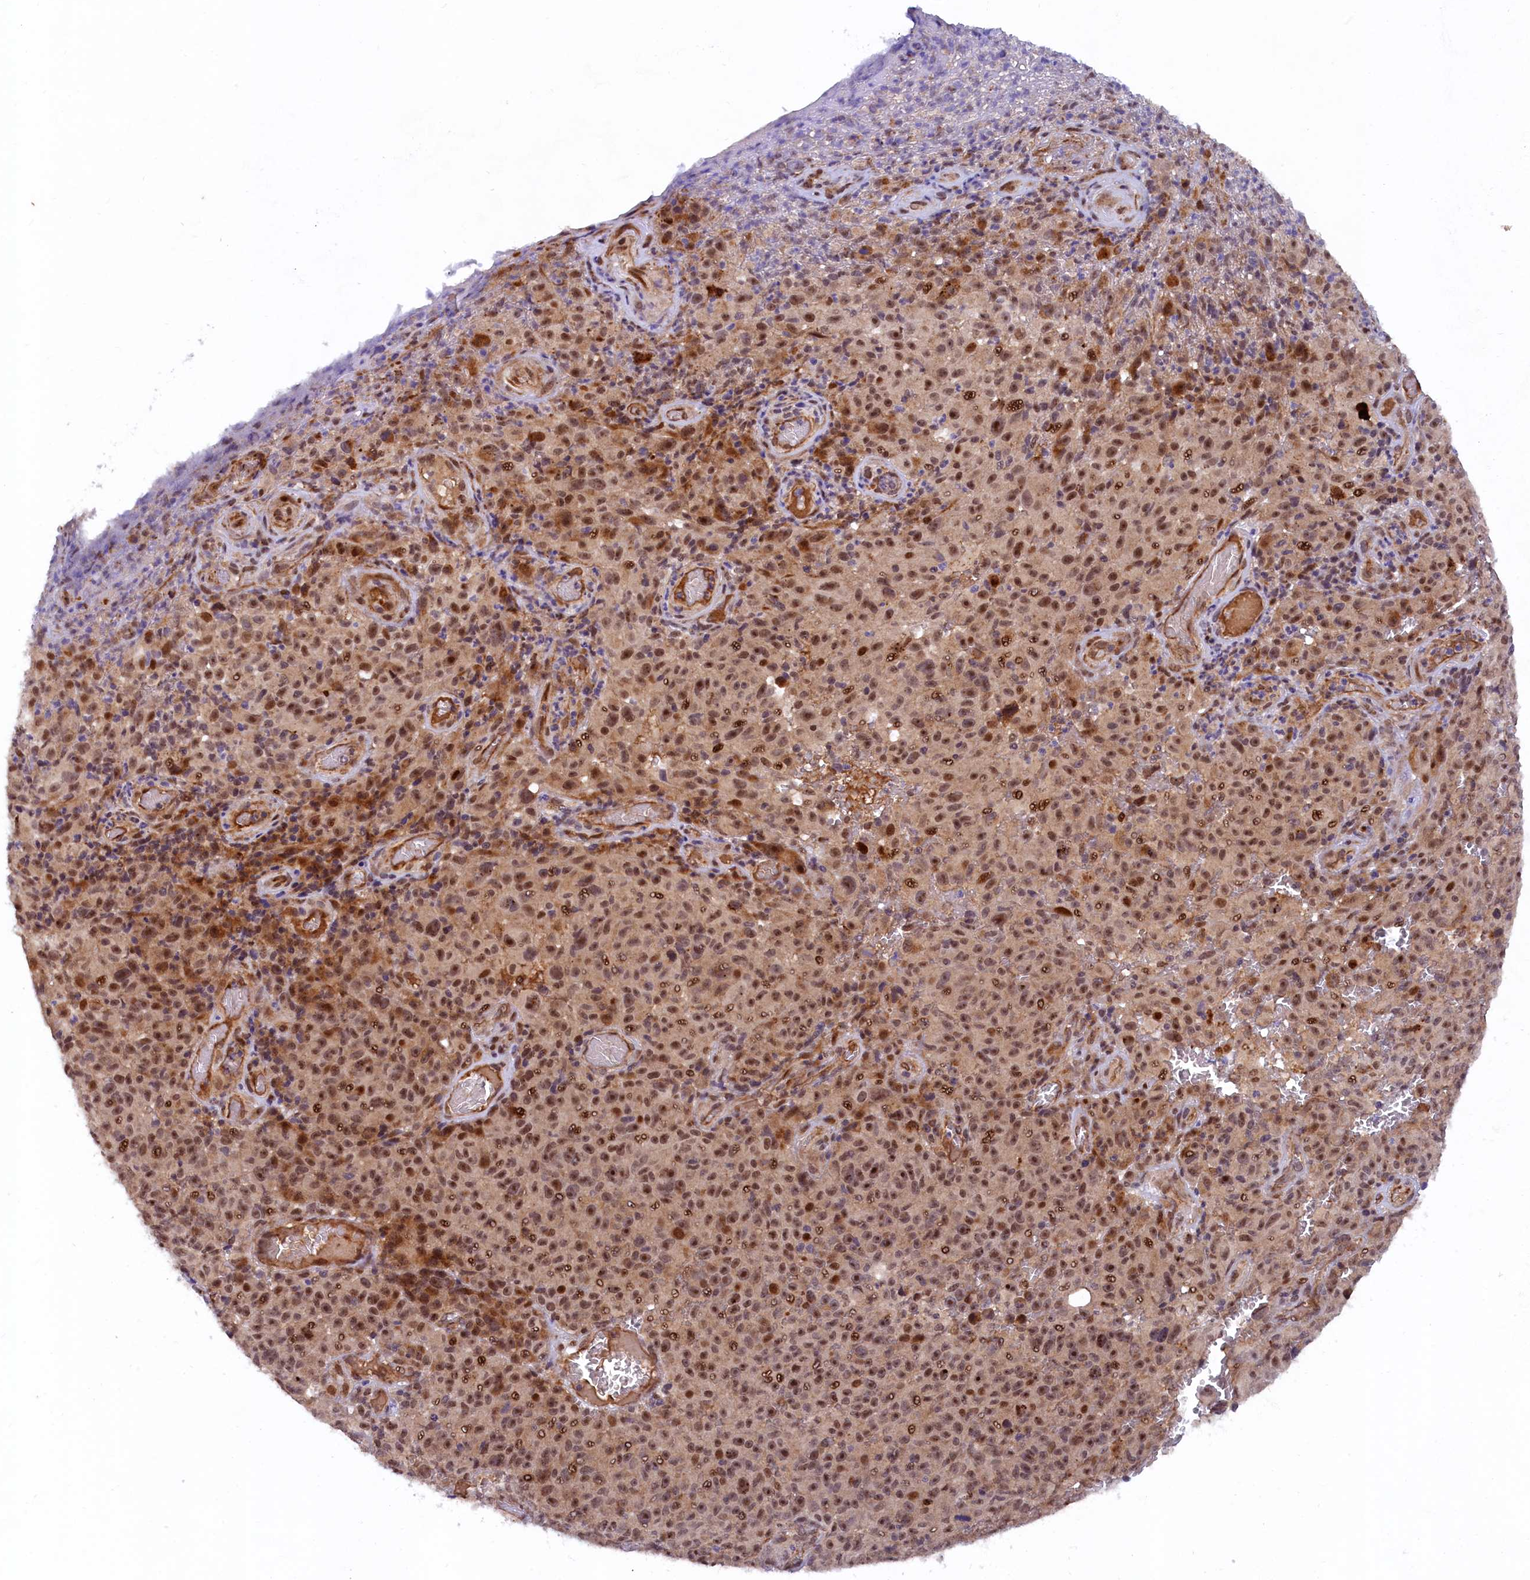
{"staining": {"intensity": "moderate", "quantity": ">75%", "location": "cytoplasmic/membranous,nuclear"}, "tissue": "melanoma", "cell_type": "Tumor cells", "image_type": "cancer", "snomed": [{"axis": "morphology", "description": "Malignant melanoma, NOS"}, {"axis": "topography", "description": "Skin"}], "caption": "IHC of human melanoma shows medium levels of moderate cytoplasmic/membranous and nuclear staining in about >75% of tumor cells.", "gene": "ARL14EP", "patient": {"sex": "female", "age": 82}}